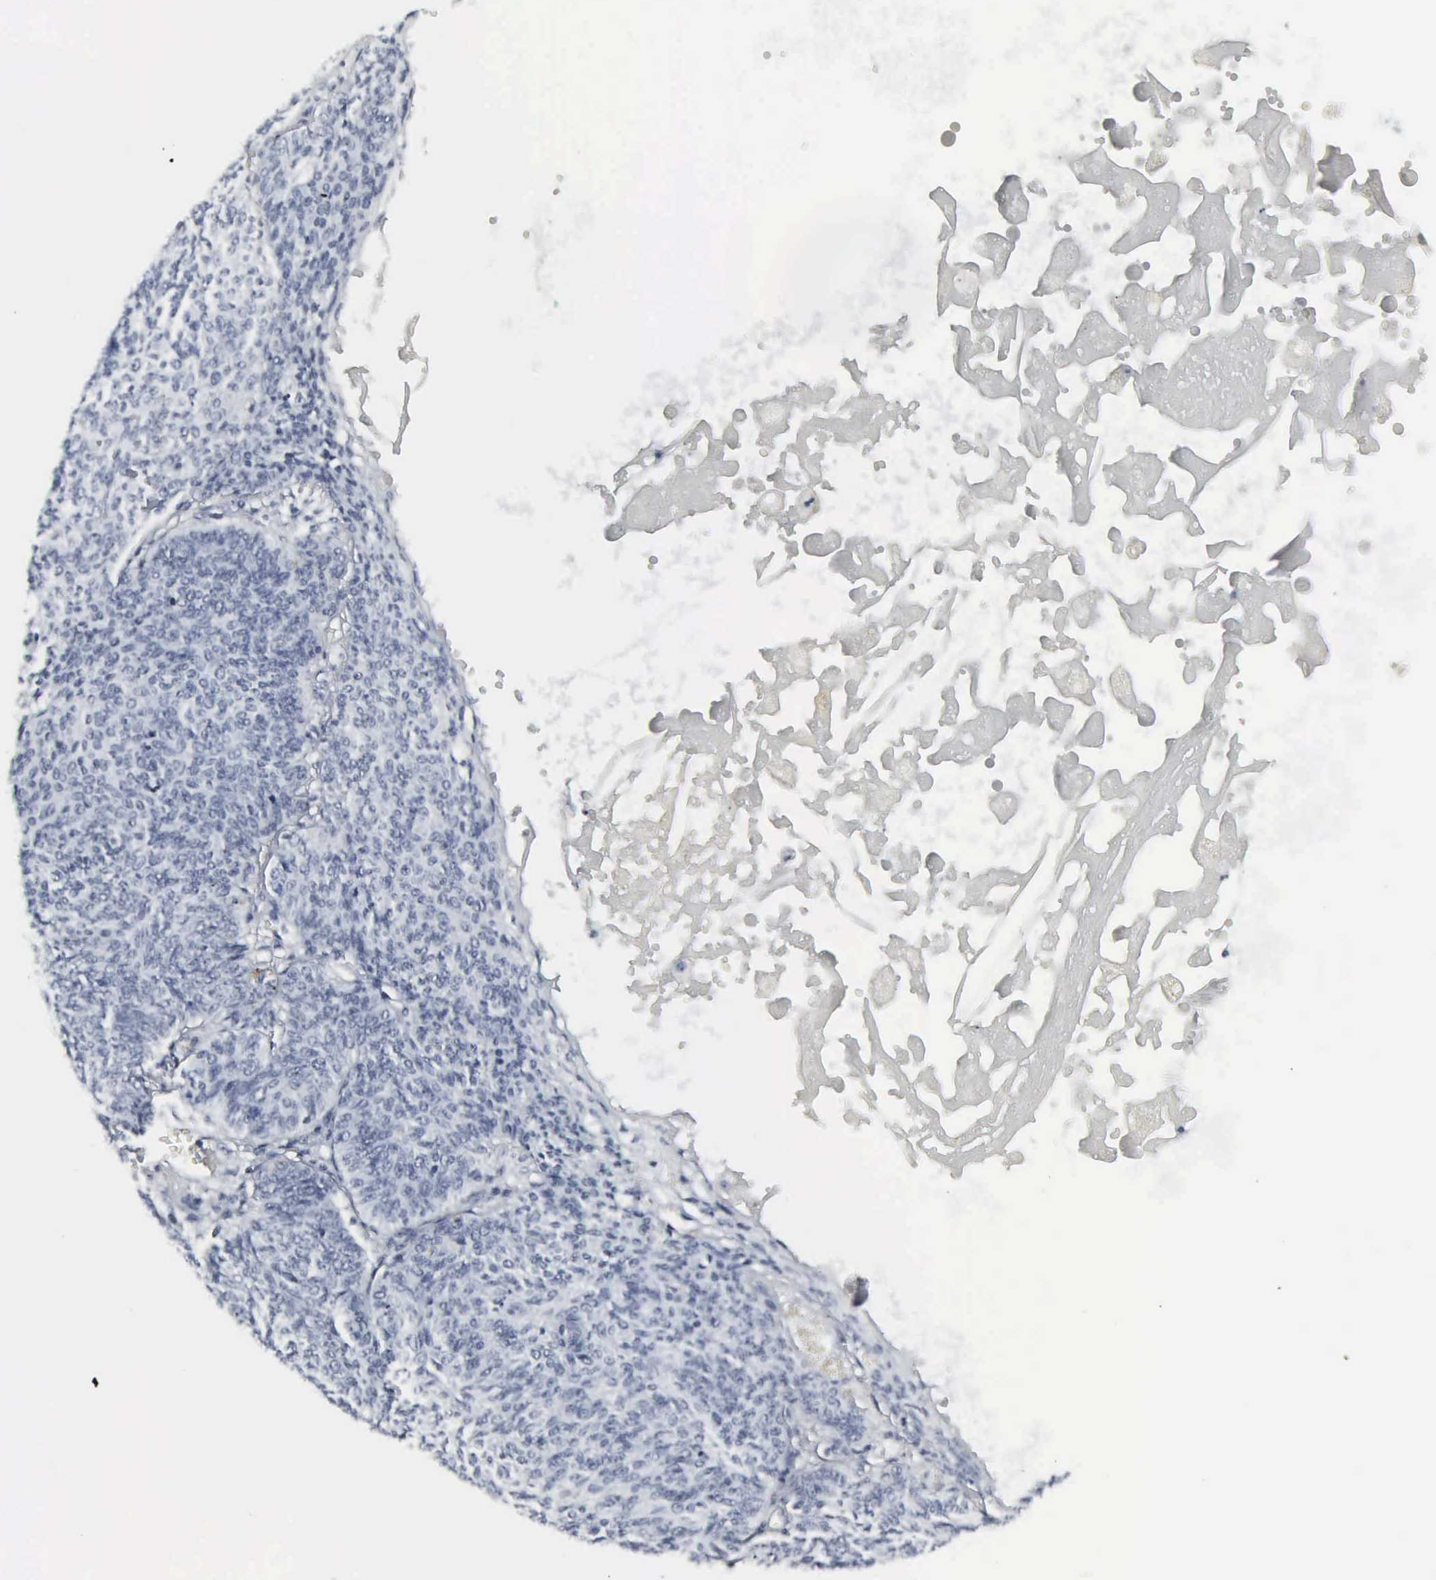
{"staining": {"intensity": "negative", "quantity": "none", "location": "none"}, "tissue": "skin cancer", "cell_type": "Tumor cells", "image_type": "cancer", "snomed": [{"axis": "morphology", "description": "Basal cell carcinoma"}, {"axis": "topography", "description": "Skin"}], "caption": "Protein analysis of basal cell carcinoma (skin) exhibits no significant staining in tumor cells.", "gene": "DGCR2", "patient": {"sex": "male", "age": 84}}